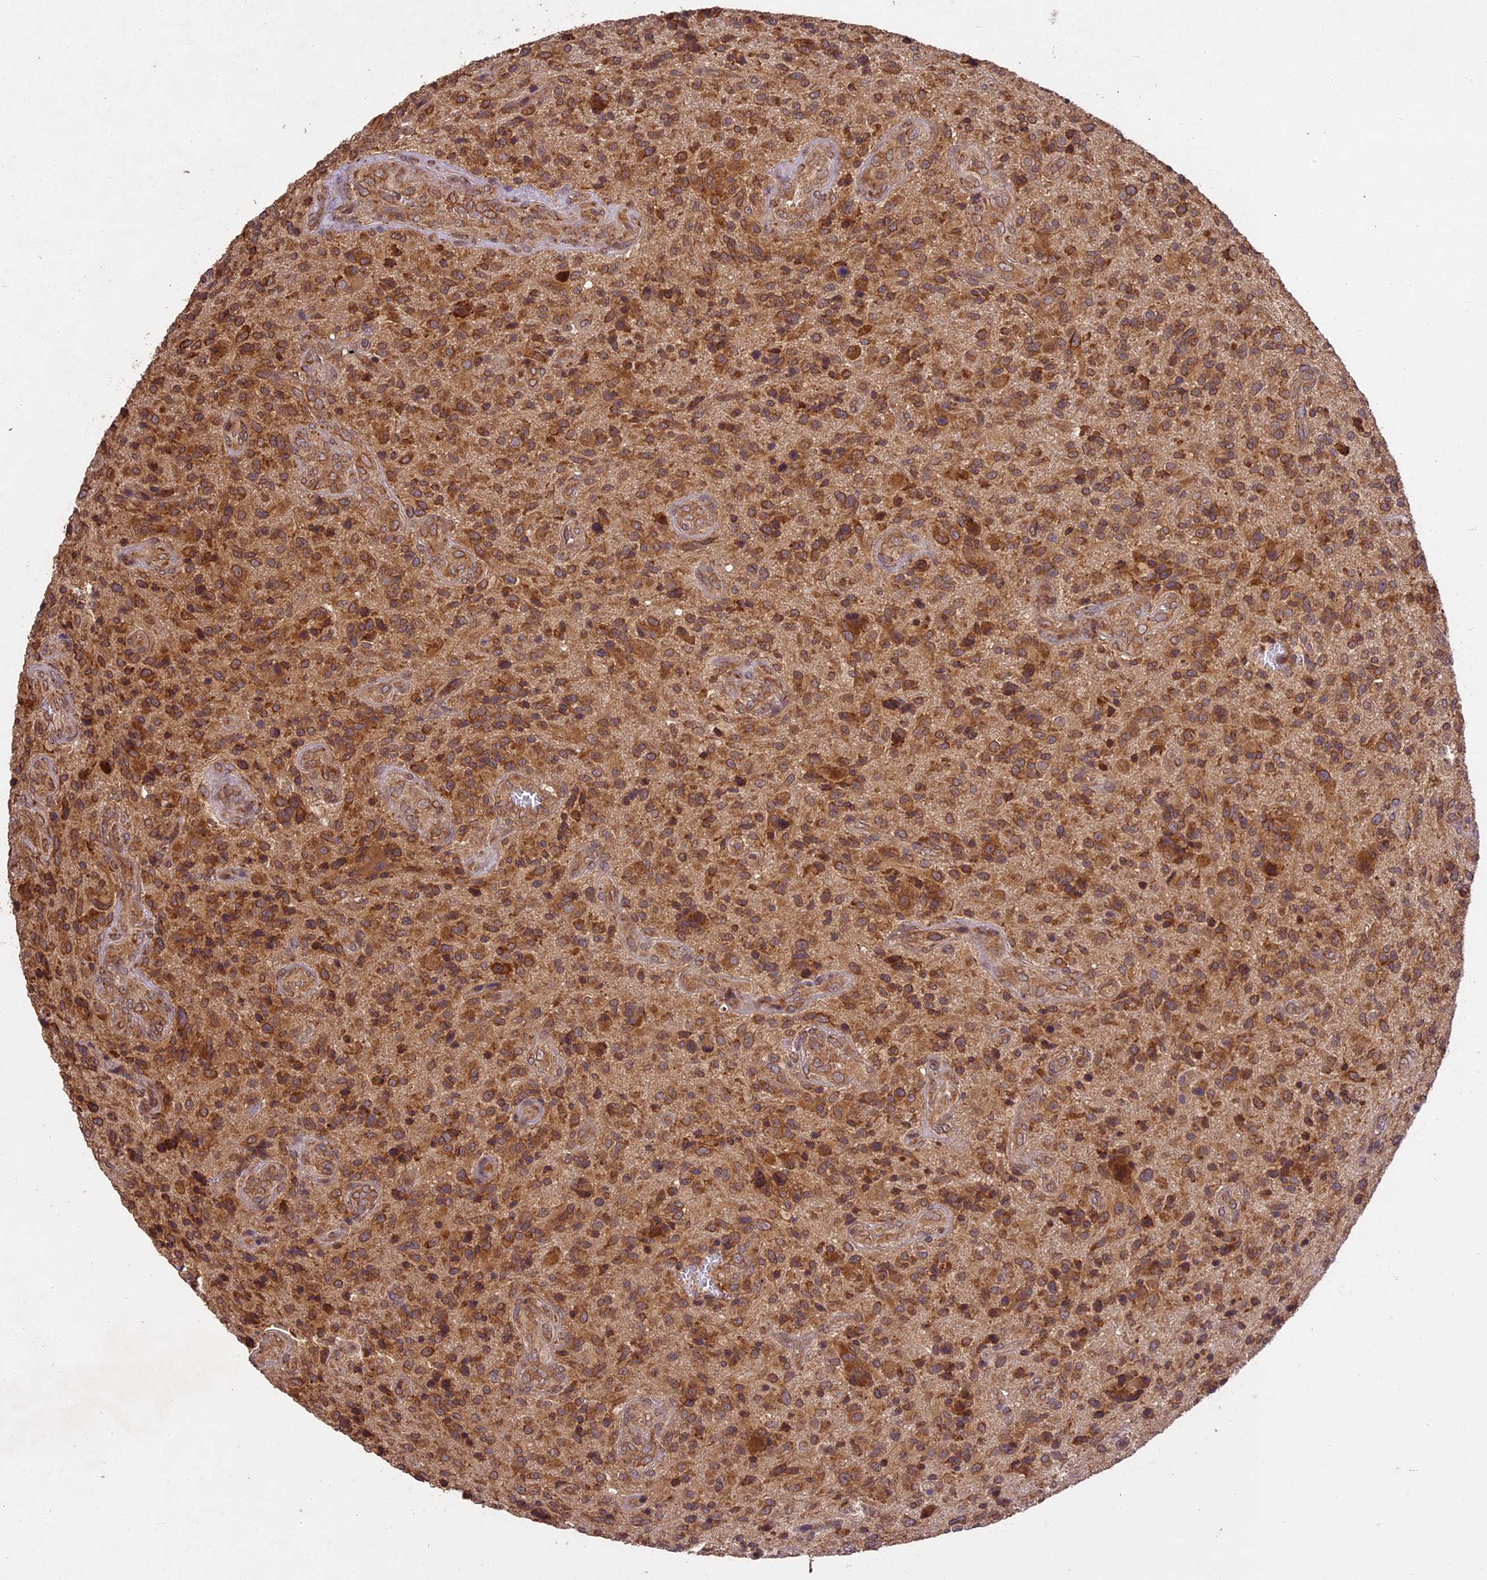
{"staining": {"intensity": "moderate", "quantity": ">75%", "location": "cytoplasmic/membranous"}, "tissue": "glioma", "cell_type": "Tumor cells", "image_type": "cancer", "snomed": [{"axis": "morphology", "description": "Glioma, malignant, High grade"}, {"axis": "topography", "description": "Brain"}], "caption": "Tumor cells demonstrate medium levels of moderate cytoplasmic/membranous staining in approximately >75% of cells in malignant glioma (high-grade). The protein is stained brown, and the nuclei are stained in blue (DAB (3,3'-diaminobenzidine) IHC with brightfield microscopy, high magnification).", "gene": "BRAP", "patient": {"sex": "male", "age": 47}}